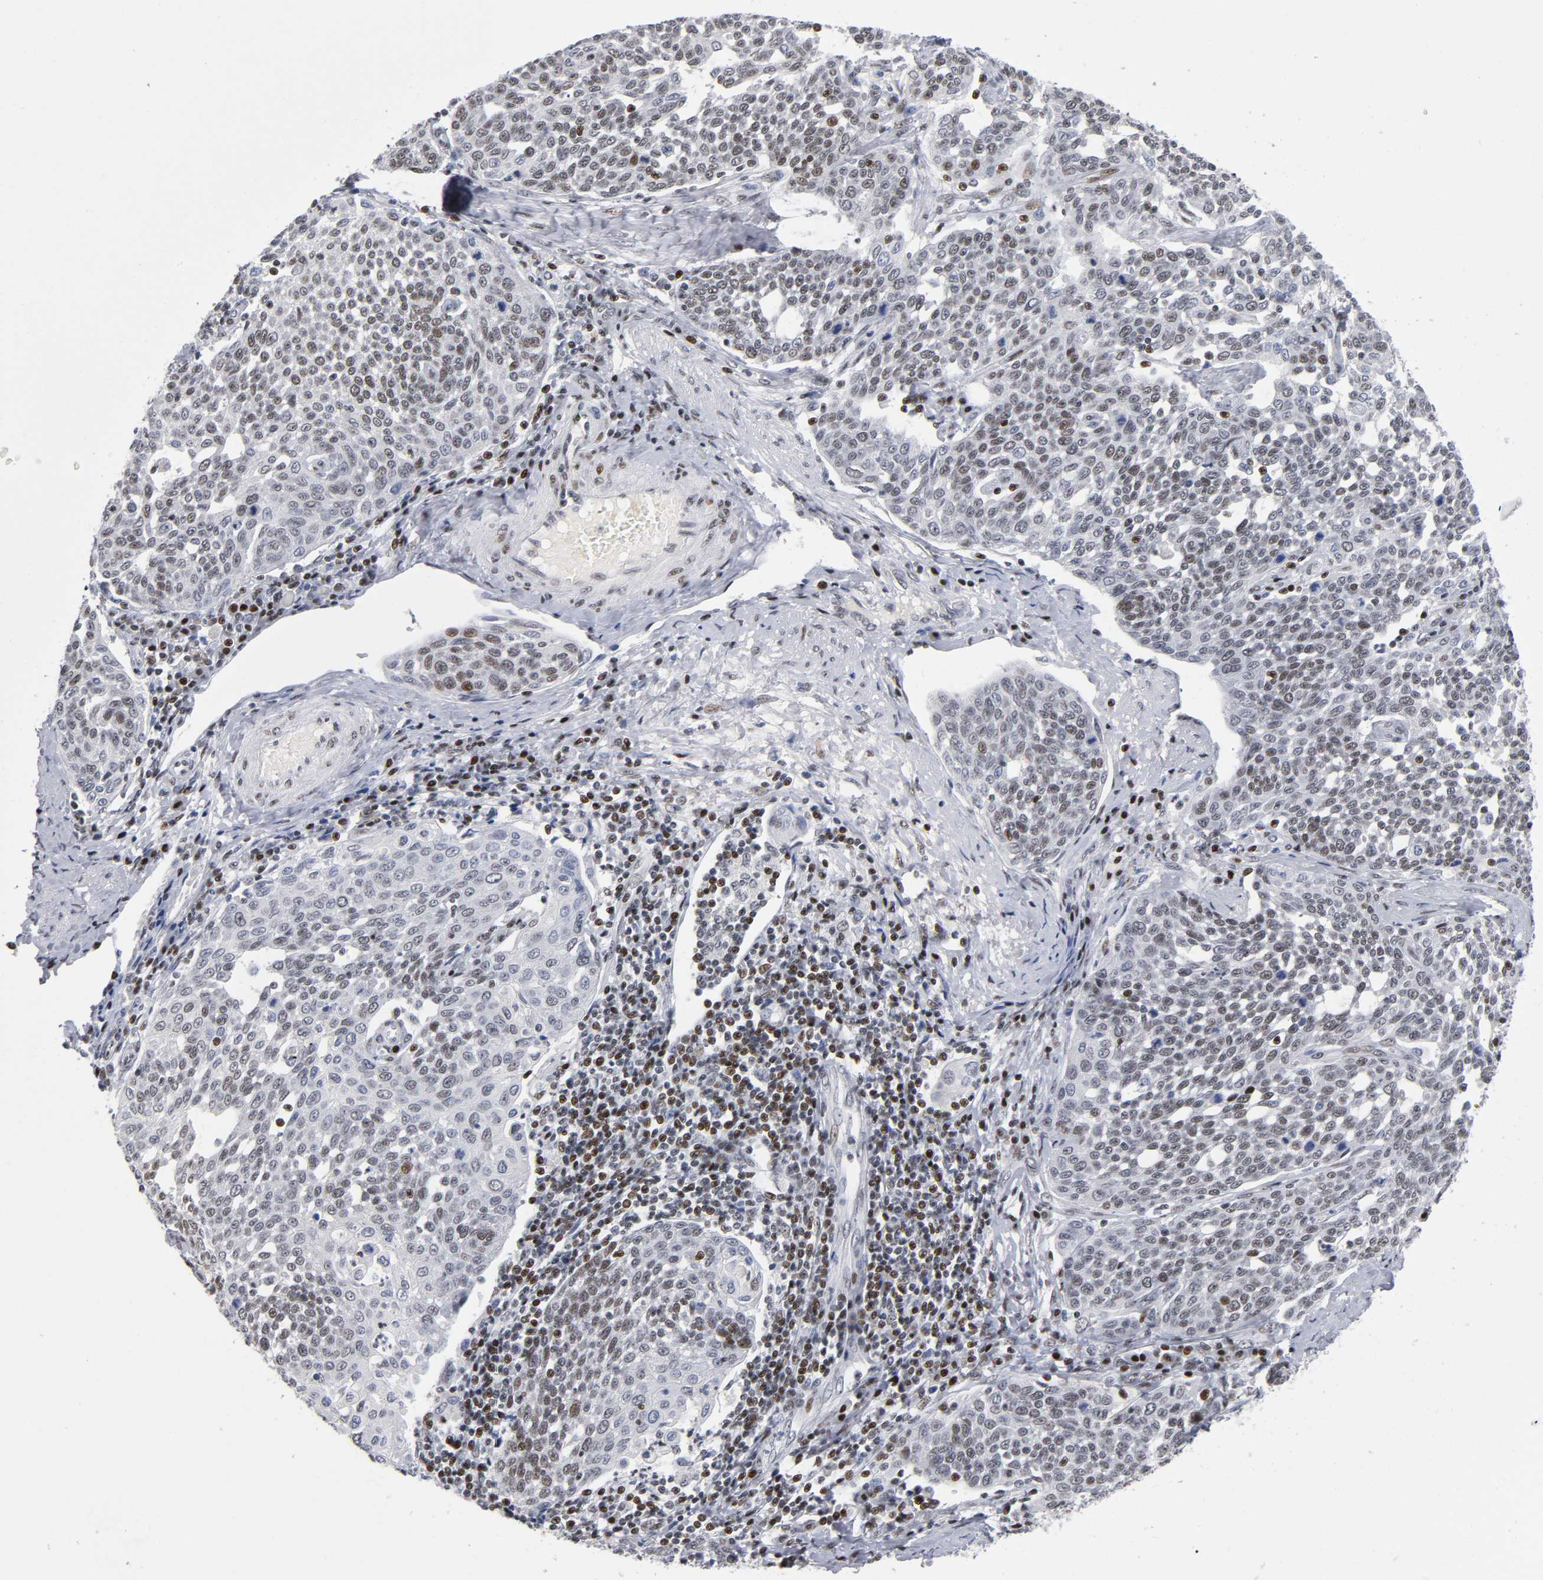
{"staining": {"intensity": "weak", "quantity": ">75%", "location": "nuclear"}, "tissue": "cervical cancer", "cell_type": "Tumor cells", "image_type": "cancer", "snomed": [{"axis": "morphology", "description": "Squamous cell carcinoma, NOS"}, {"axis": "topography", "description": "Cervix"}], "caption": "The photomicrograph demonstrates immunohistochemical staining of cervical cancer. There is weak nuclear positivity is appreciated in approximately >75% of tumor cells. The staining was performed using DAB to visualize the protein expression in brown, while the nuclei were stained in blue with hematoxylin (Magnification: 20x).", "gene": "SP3", "patient": {"sex": "female", "age": 34}}